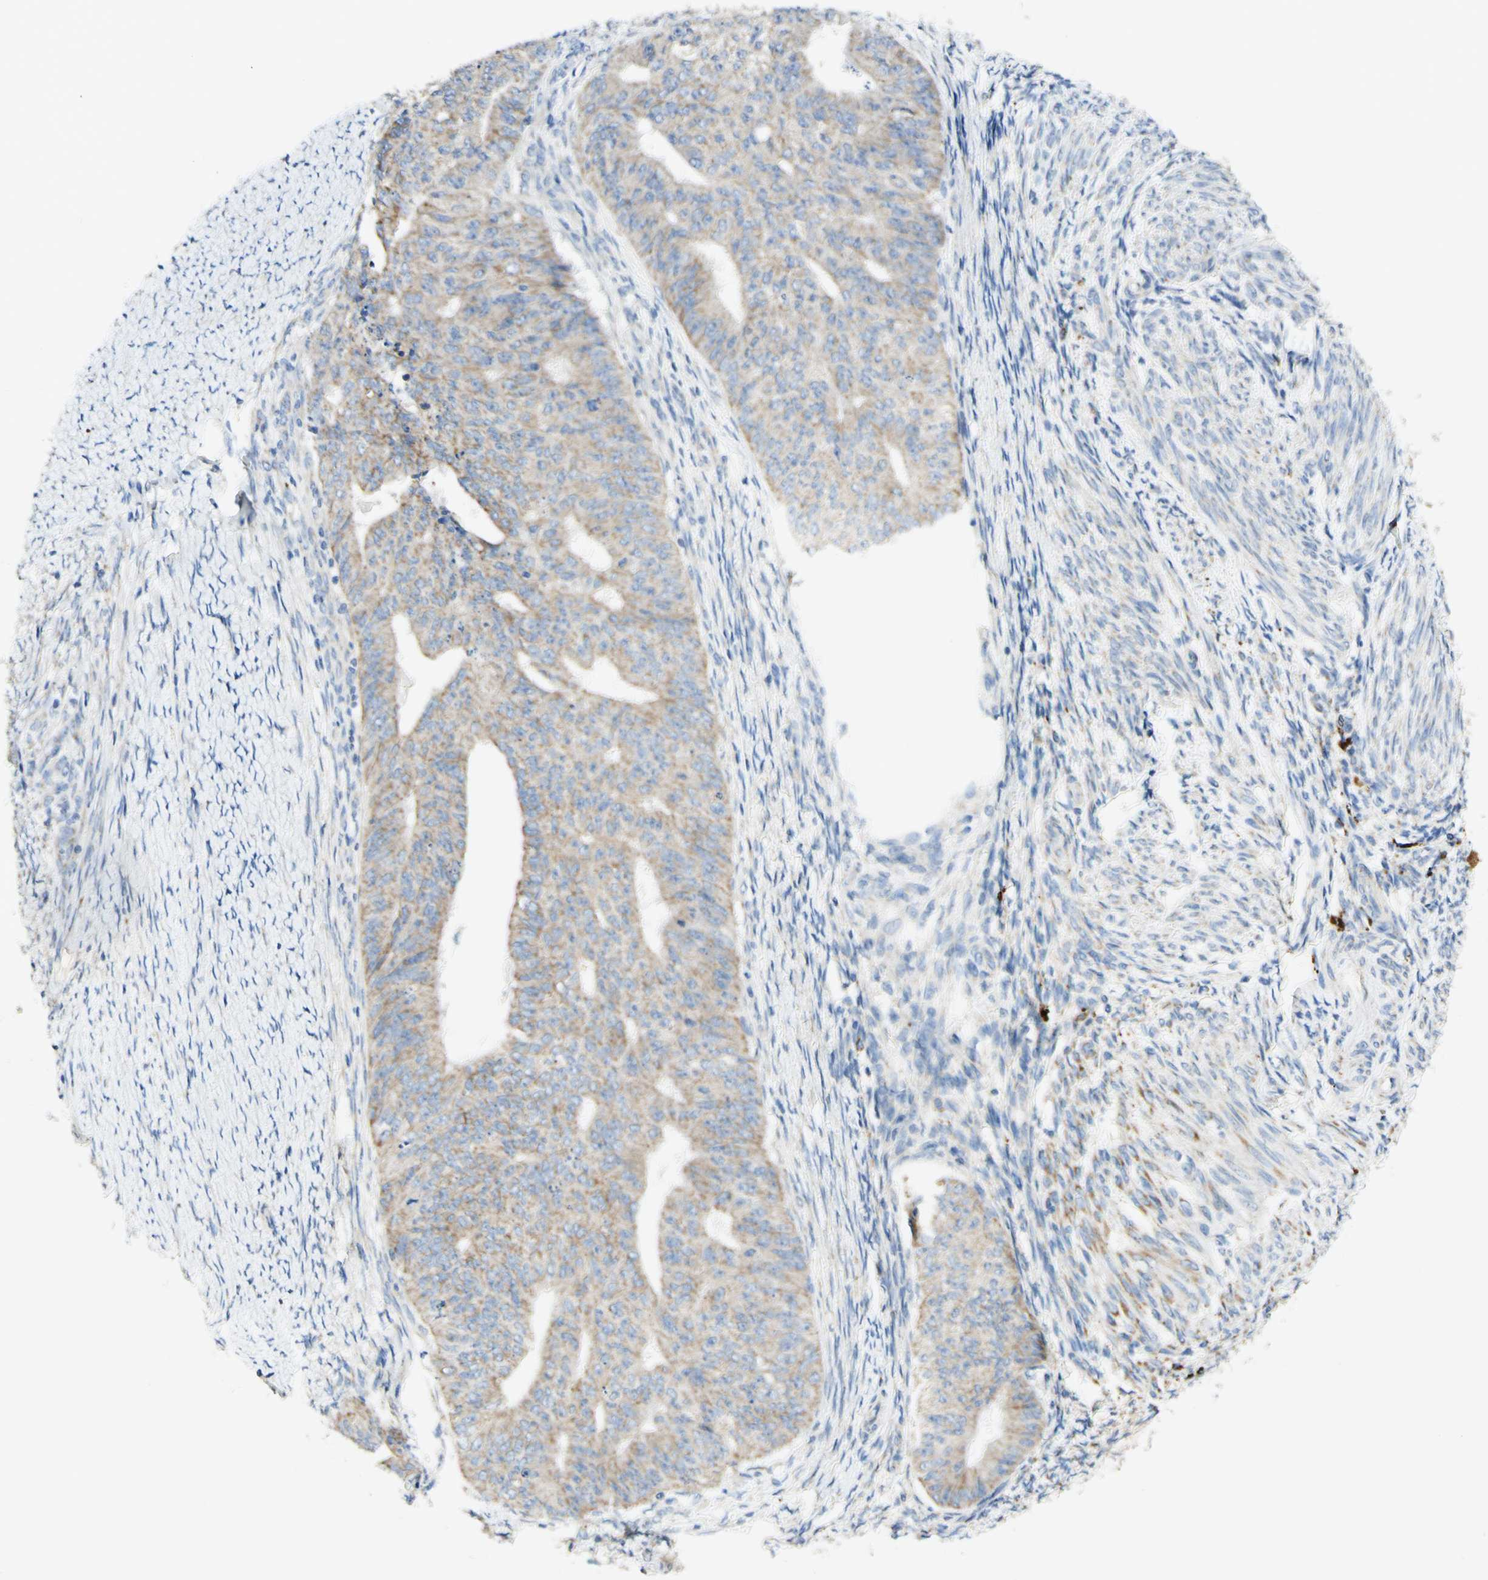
{"staining": {"intensity": "weak", "quantity": ">75%", "location": "cytoplasmic/membranous"}, "tissue": "endometrial cancer", "cell_type": "Tumor cells", "image_type": "cancer", "snomed": [{"axis": "morphology", "description": "Adenocarcinoma, NOS"}, {"axis": "topography", "description": "Endometrium"}], "caption": "A brown stain labels weak cytoplasmic/membranous positivity of a protein in human adenocarcinoma (endometrial) tumor cells. The staining was performed using DAB, with brown indicating positive protein expression. Nuclei are stained blue with hematoxylin.", "gene": "ARMC10", "patient": {"sex": "female", "age": 32}}